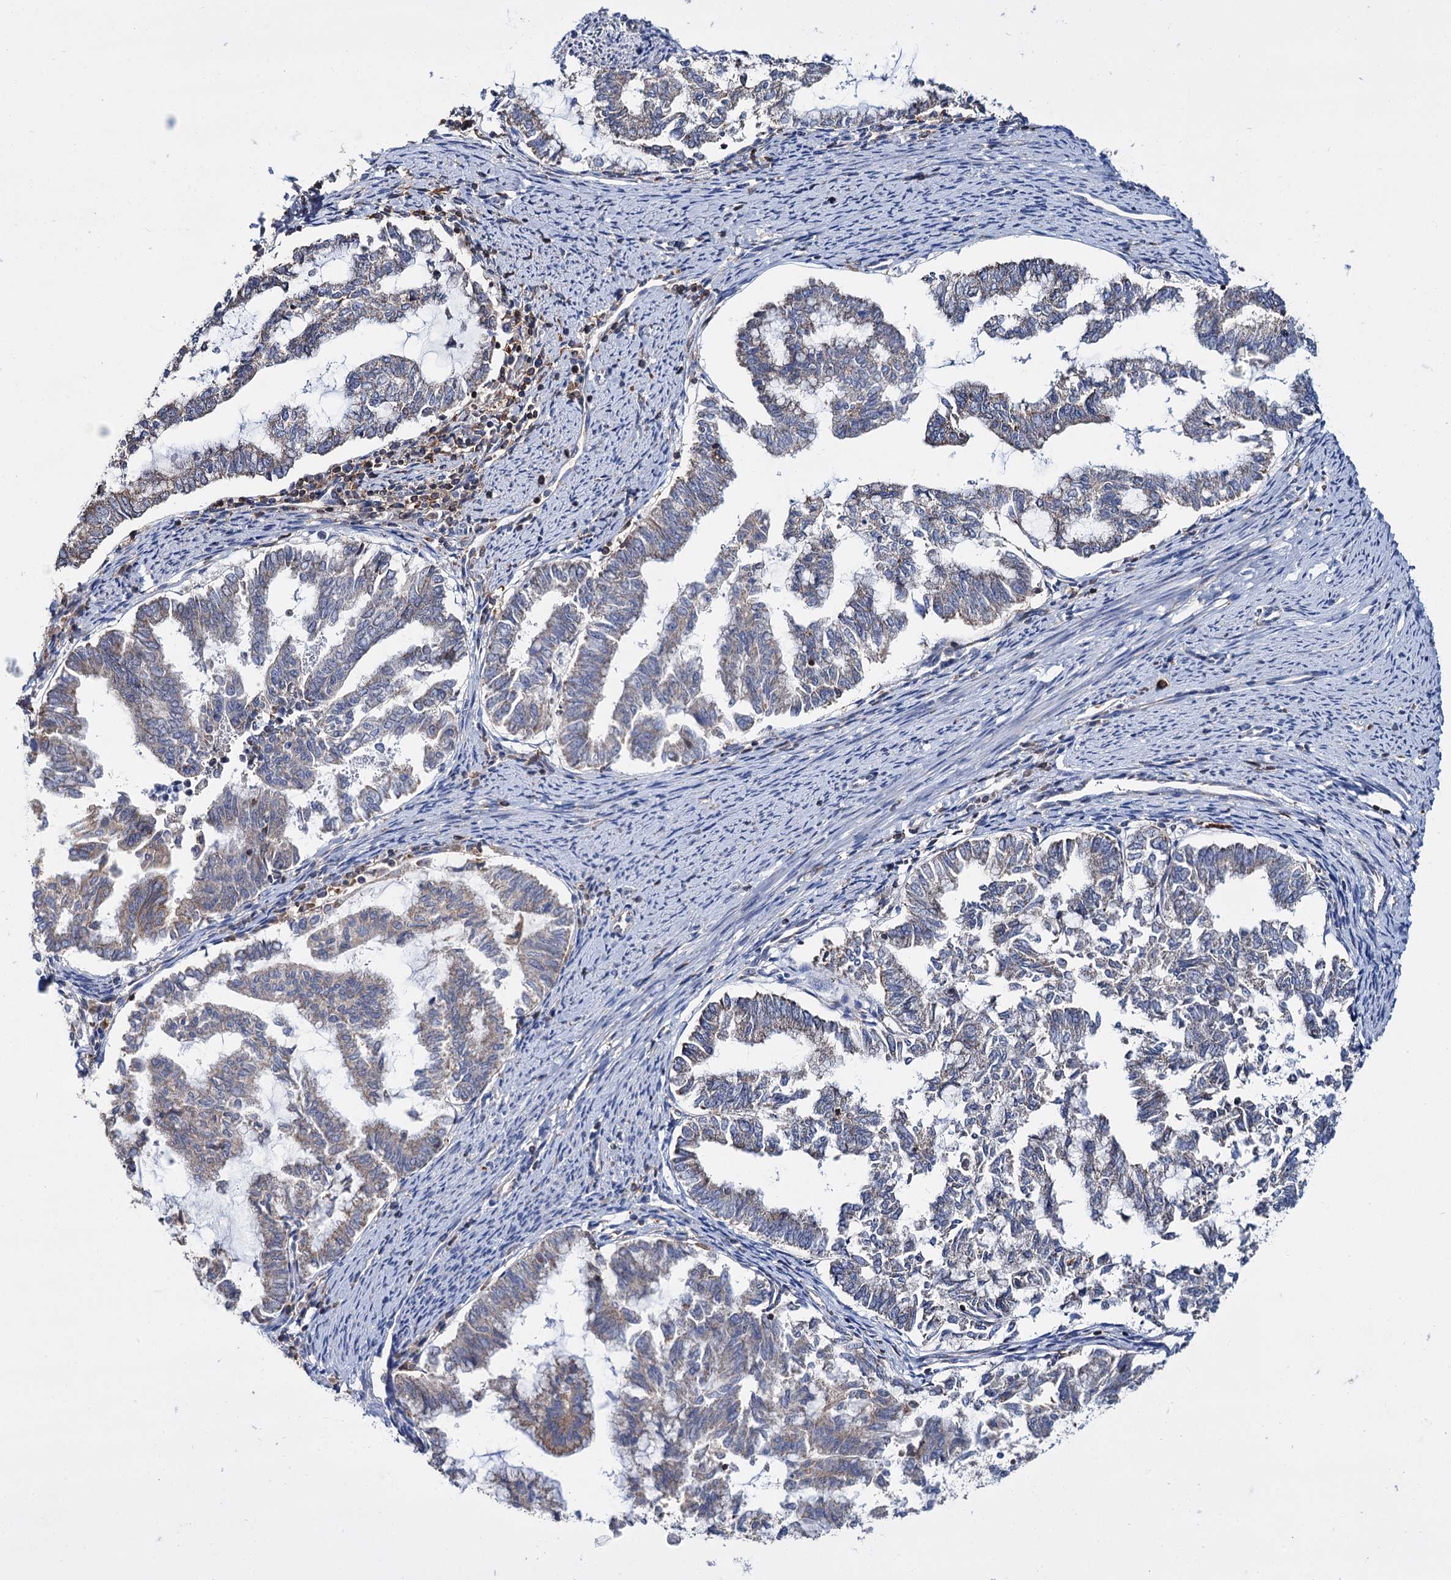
{"staining": {"intensity": "weak", "quantity": "<25%", "location": "cytoplasmic/membranous"}, "tissue": "endometrial cancer", "cell_type": "Tumor cells", "image_type": "cancer", "snomed": [{"axis": "morphology", "description": "Adenocarcinoma, NOS"}, {"axis": "topography", "description": "Endometrium"}], "caption": "Tumor cells show no significant staining in endometrial adenocarcinoma.", "gene": "UBASH3B", "patient": {"sex": "female", "age": 79}}